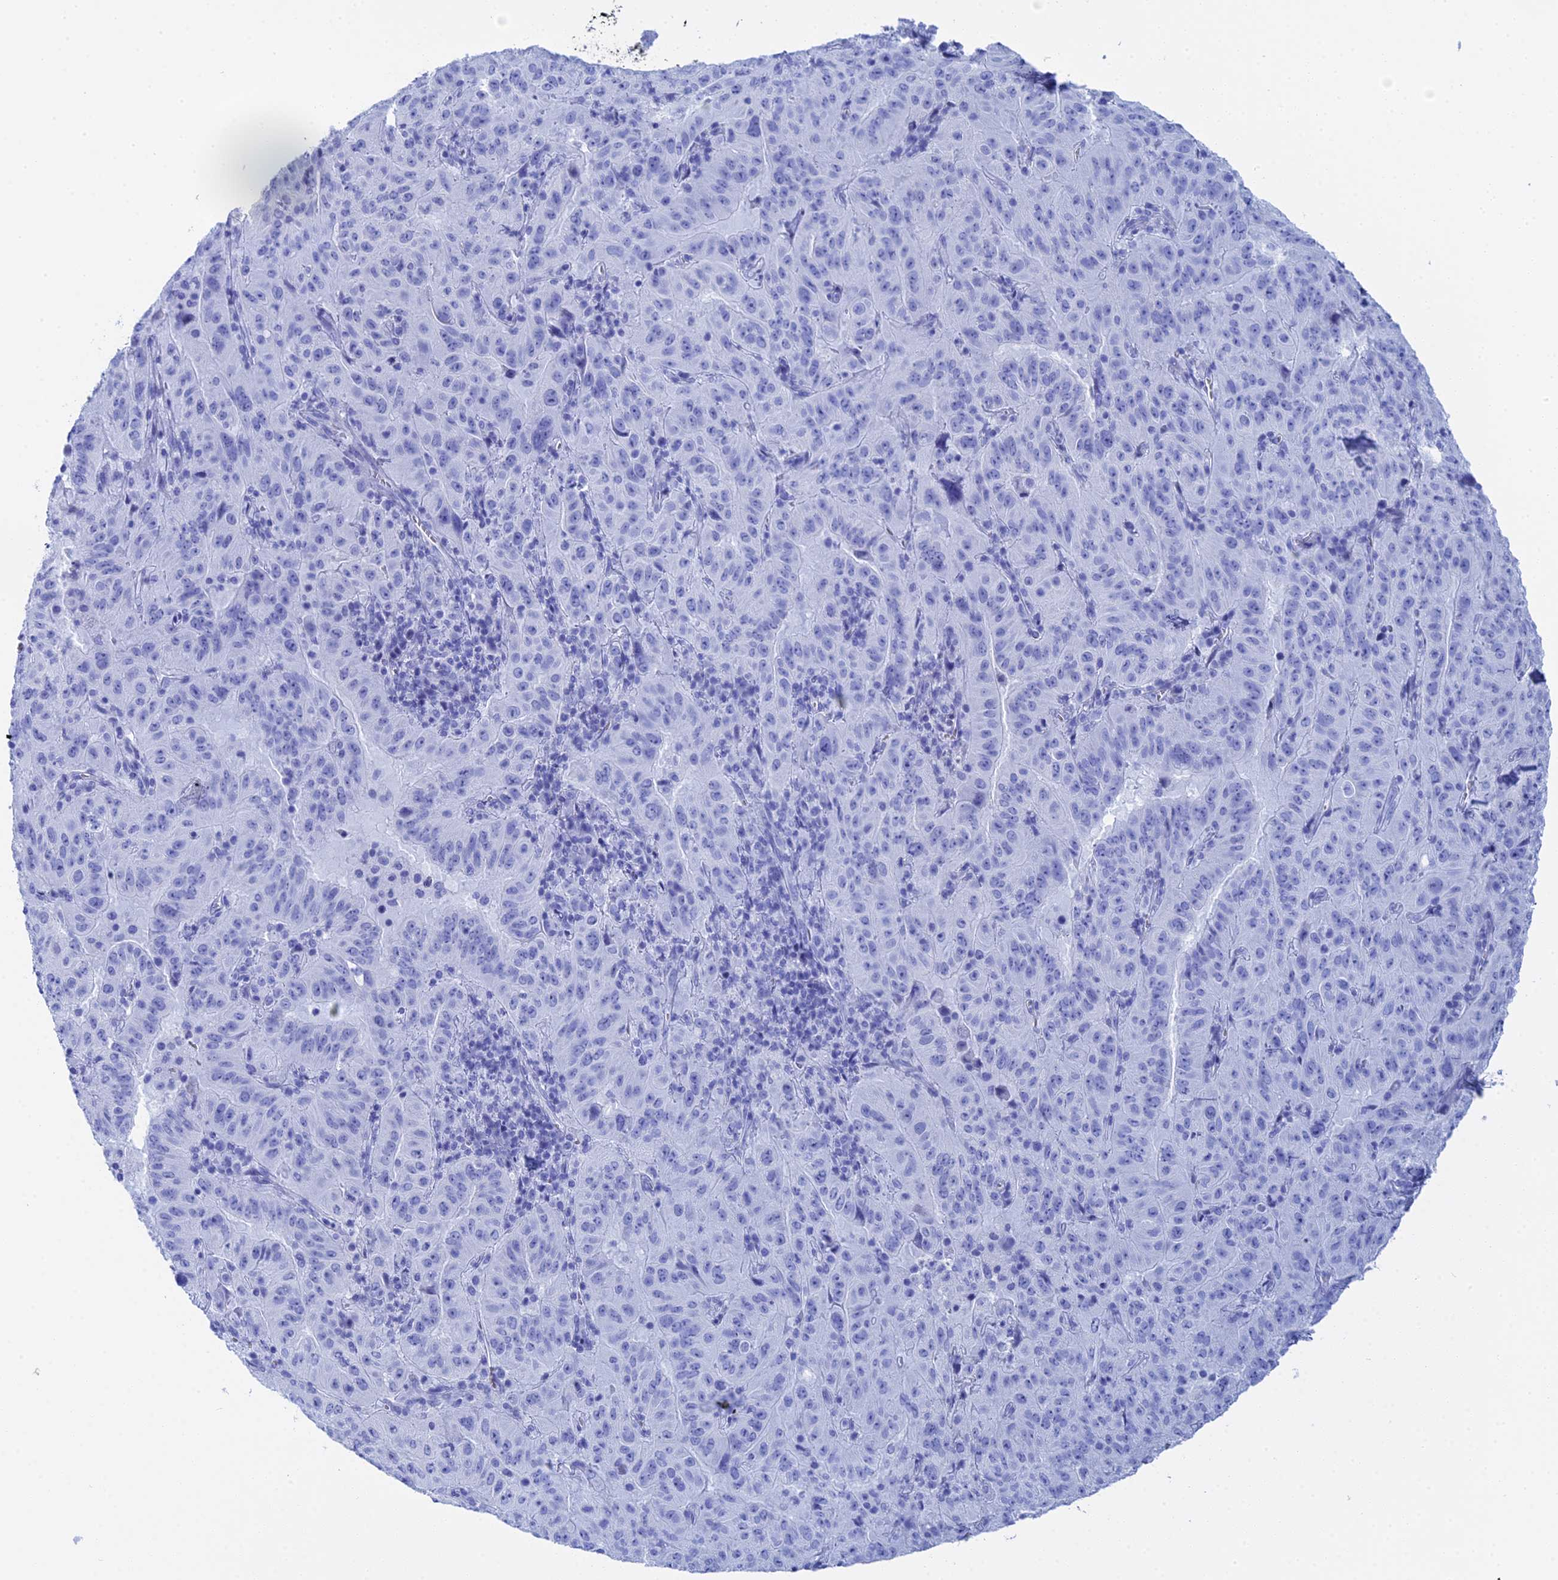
{"staining": {"intensity": "negative", "quantity": "none", "location": "none"}, "tissue": "pancreatic cancer", "cell_type": "Tumor cells", "image_type": "cancer", "snomed": [{"axis": "morphology", "description": "Adenocarcinoma, NOS"}, {"axis": "topography", "description": "Pancreas"}], "caption": "Pancreatic cancer (adenocarcinoma) was stained to show a protein in brown. There is no significant expression in tumor cells. (Stains: DAB immunohistochemistry (IHC) with hematoxylin counter stain, Microscopy: brightfield microscopy at high magnification).", "gene": "TEX101", "patient": {"sex": "male", "age": 63}}